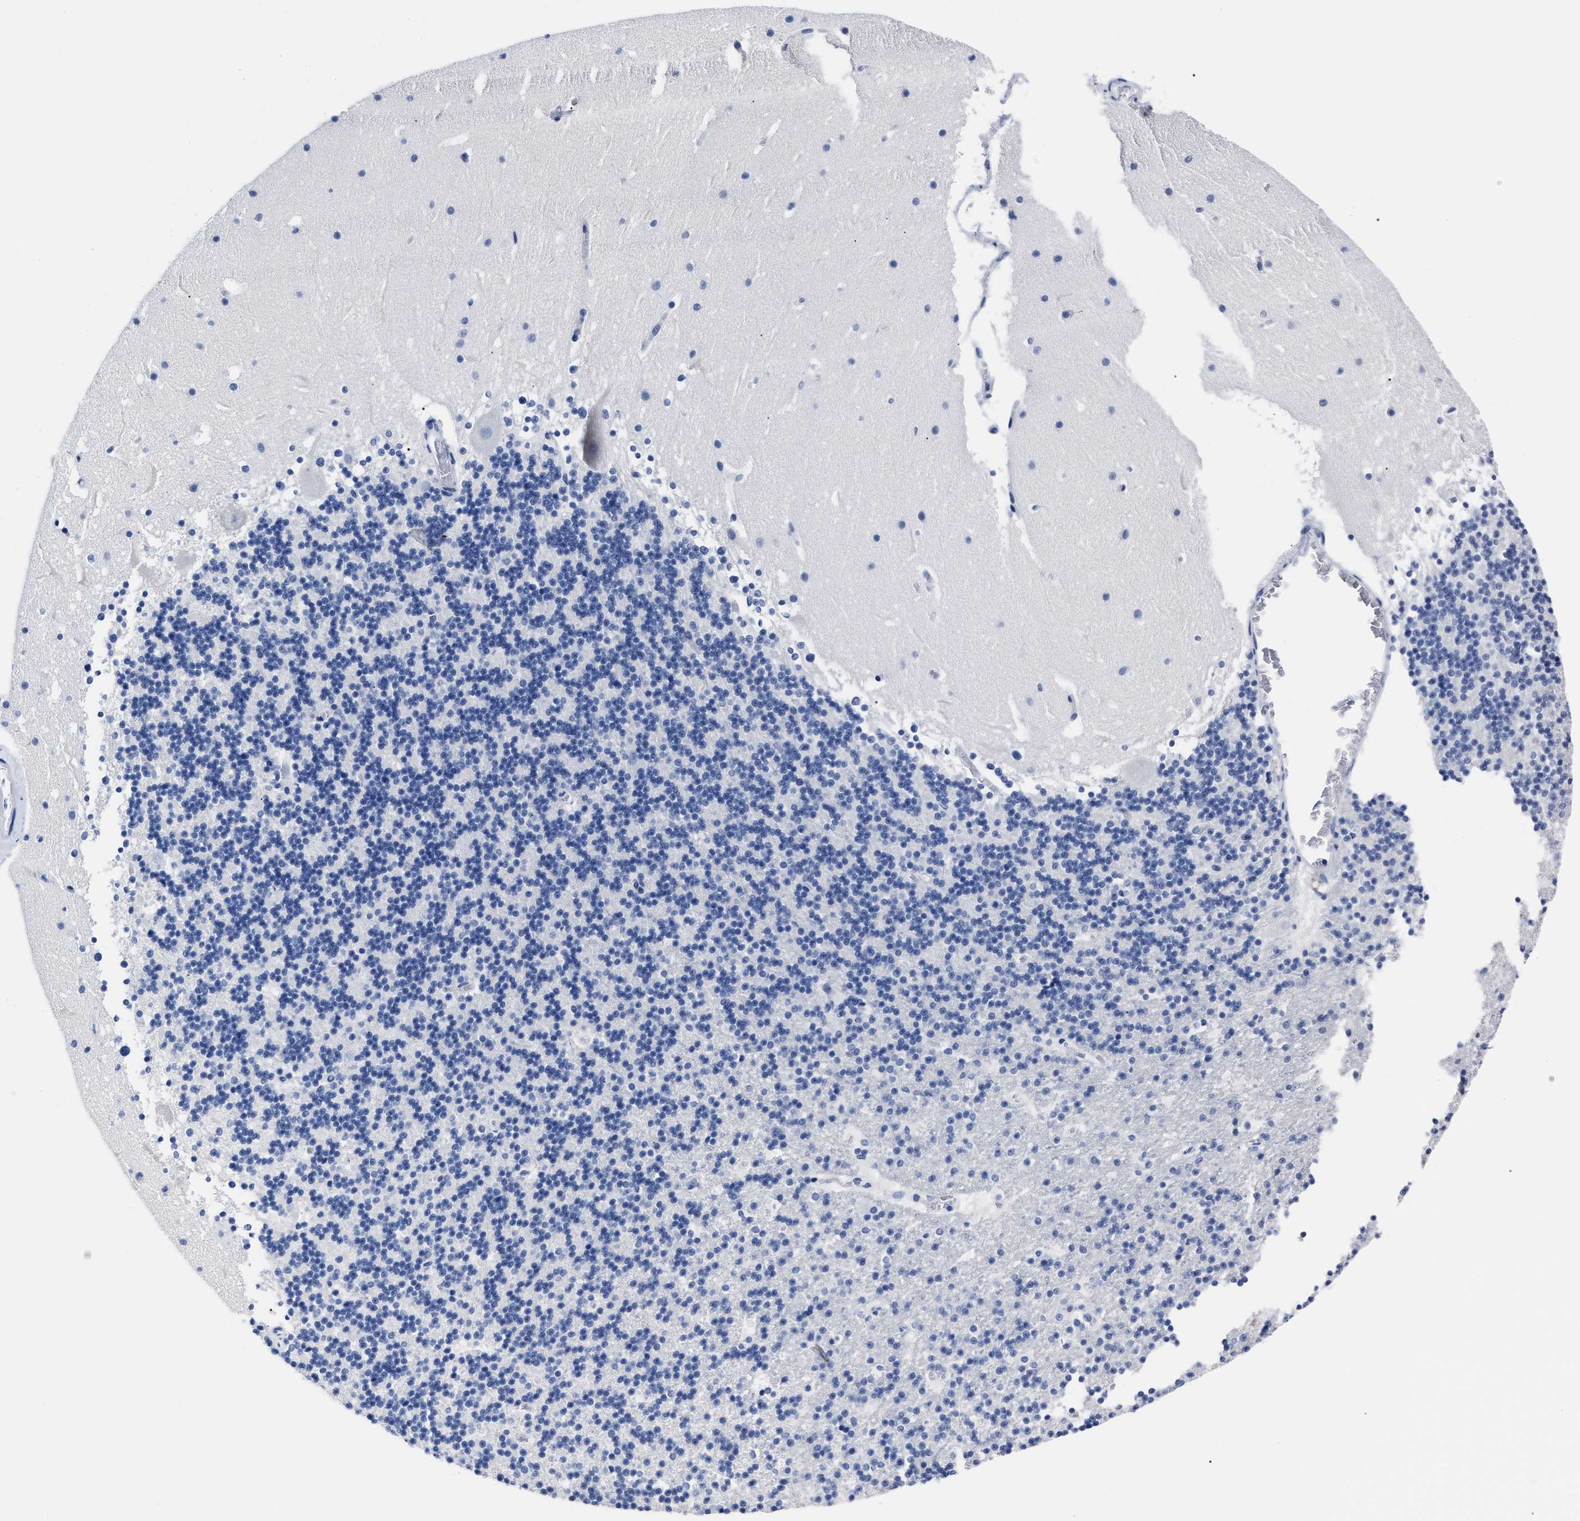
{"staining": {"intensity": "negative", "quantity": "none", "location": "none"}, "tissue": "cerebellum", "cell_type": "Cells in granular layer", "image_type": "normal", "snomed": [{"axis": "morphology", "description": "Normal tissue, NOS"}, {"axis": "topography", "description": "Cerebellum"}], "caption": "Micrograph shows no protein expression in cells in granular layer of benign cerebellum.", "gene": "ALPG", "patient": {"sex": "male", "age": 45}}